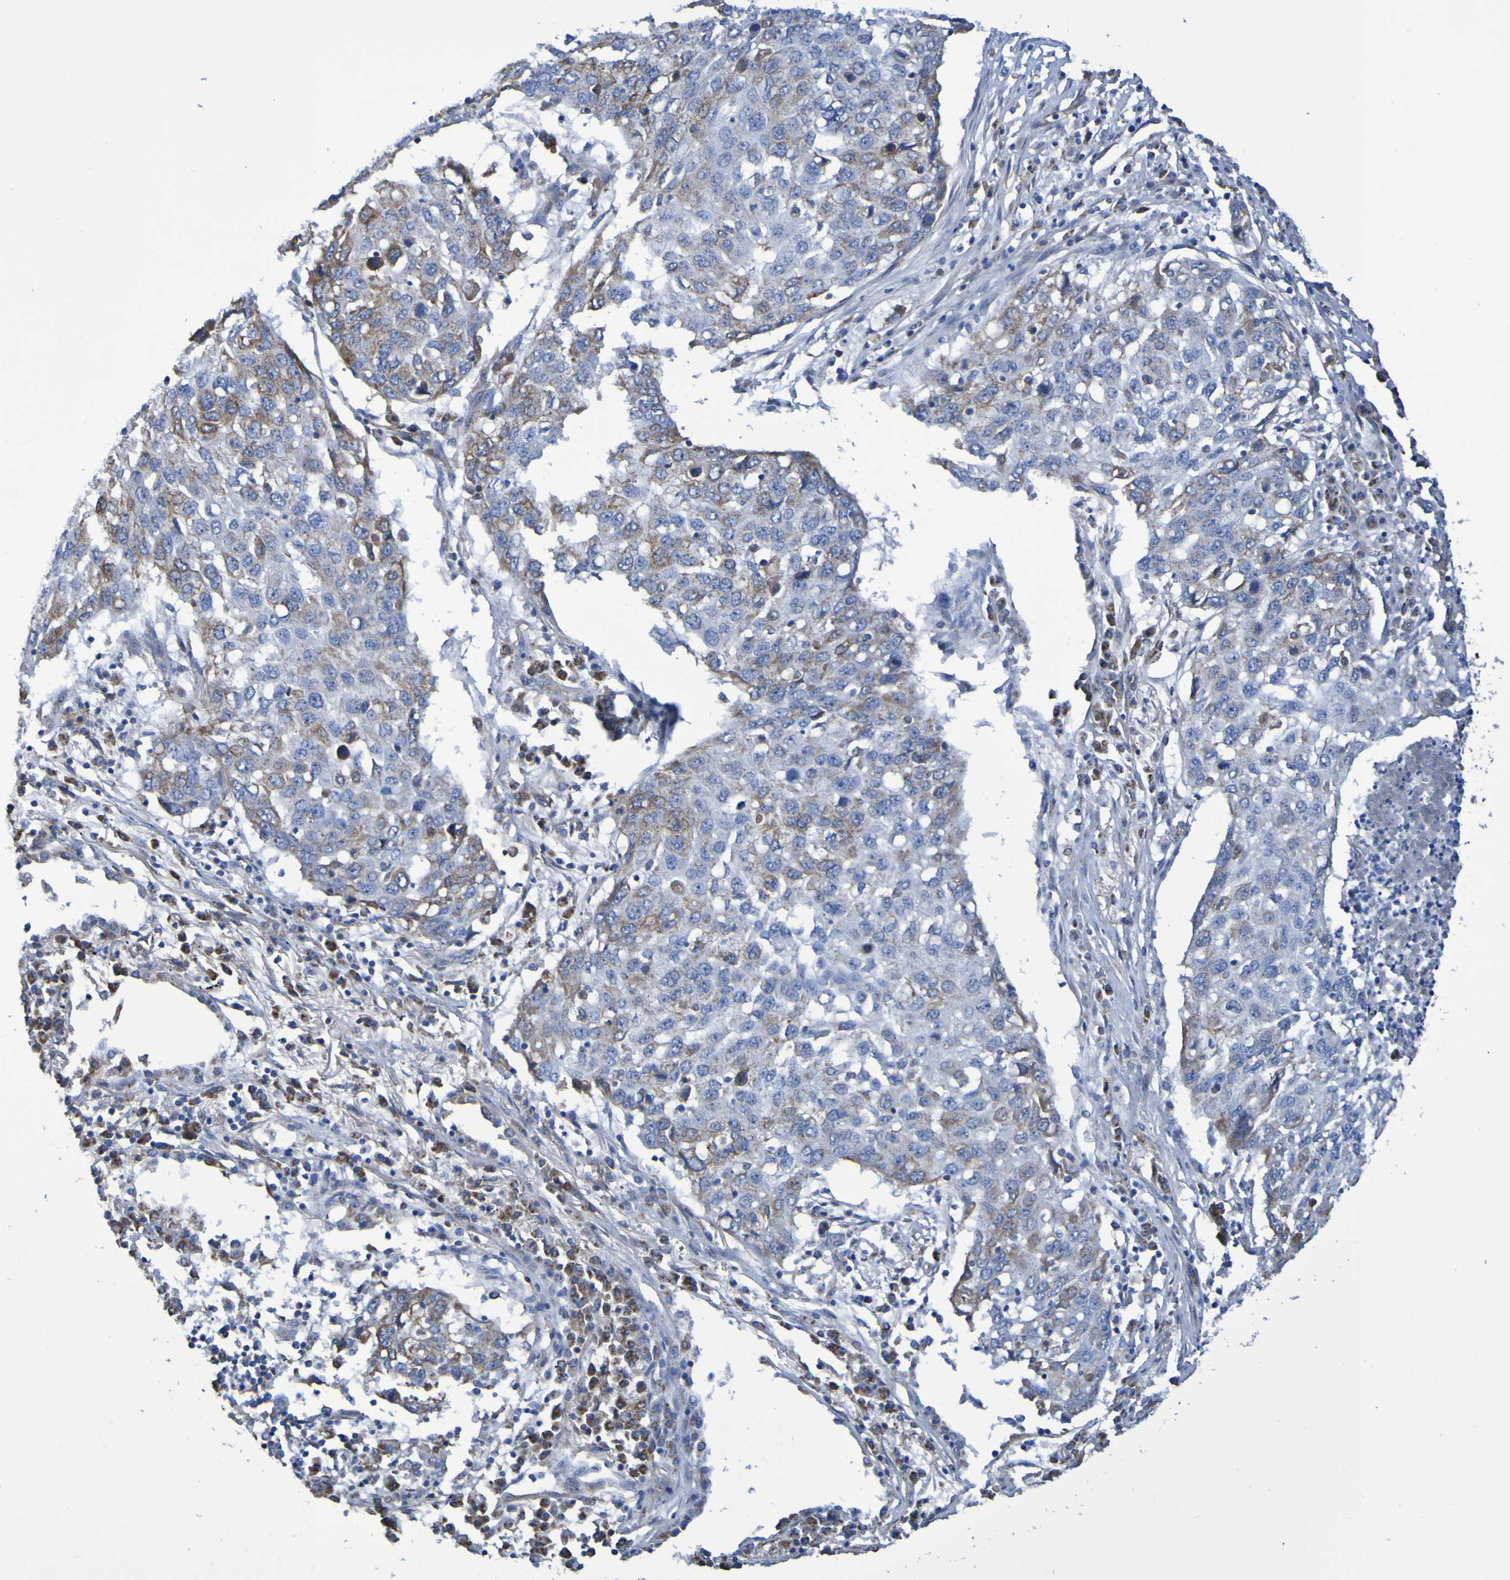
{"staining": {"intensity": "weak", "quantity": "25%-75%", "location": "cytoplasmic/membranous"}, "tissue": "lung cancer", "cell_type": "Tumor cells", "image_type": "cancer", "snomed": [{"axis": "morphology", "description": "Squamous cell carcinoma, NOS"}, {"axis": "topography", "description": "Lung"}], "caption": "Immunohistochemical staining of lung squamous cell carcinoma demonstrates low levels of weak cytoplasmic/membranous expression in about 25%-75% of tumor cells.", "gene": "CNTN2", "patient": {"sex": "female", "age": 63}}